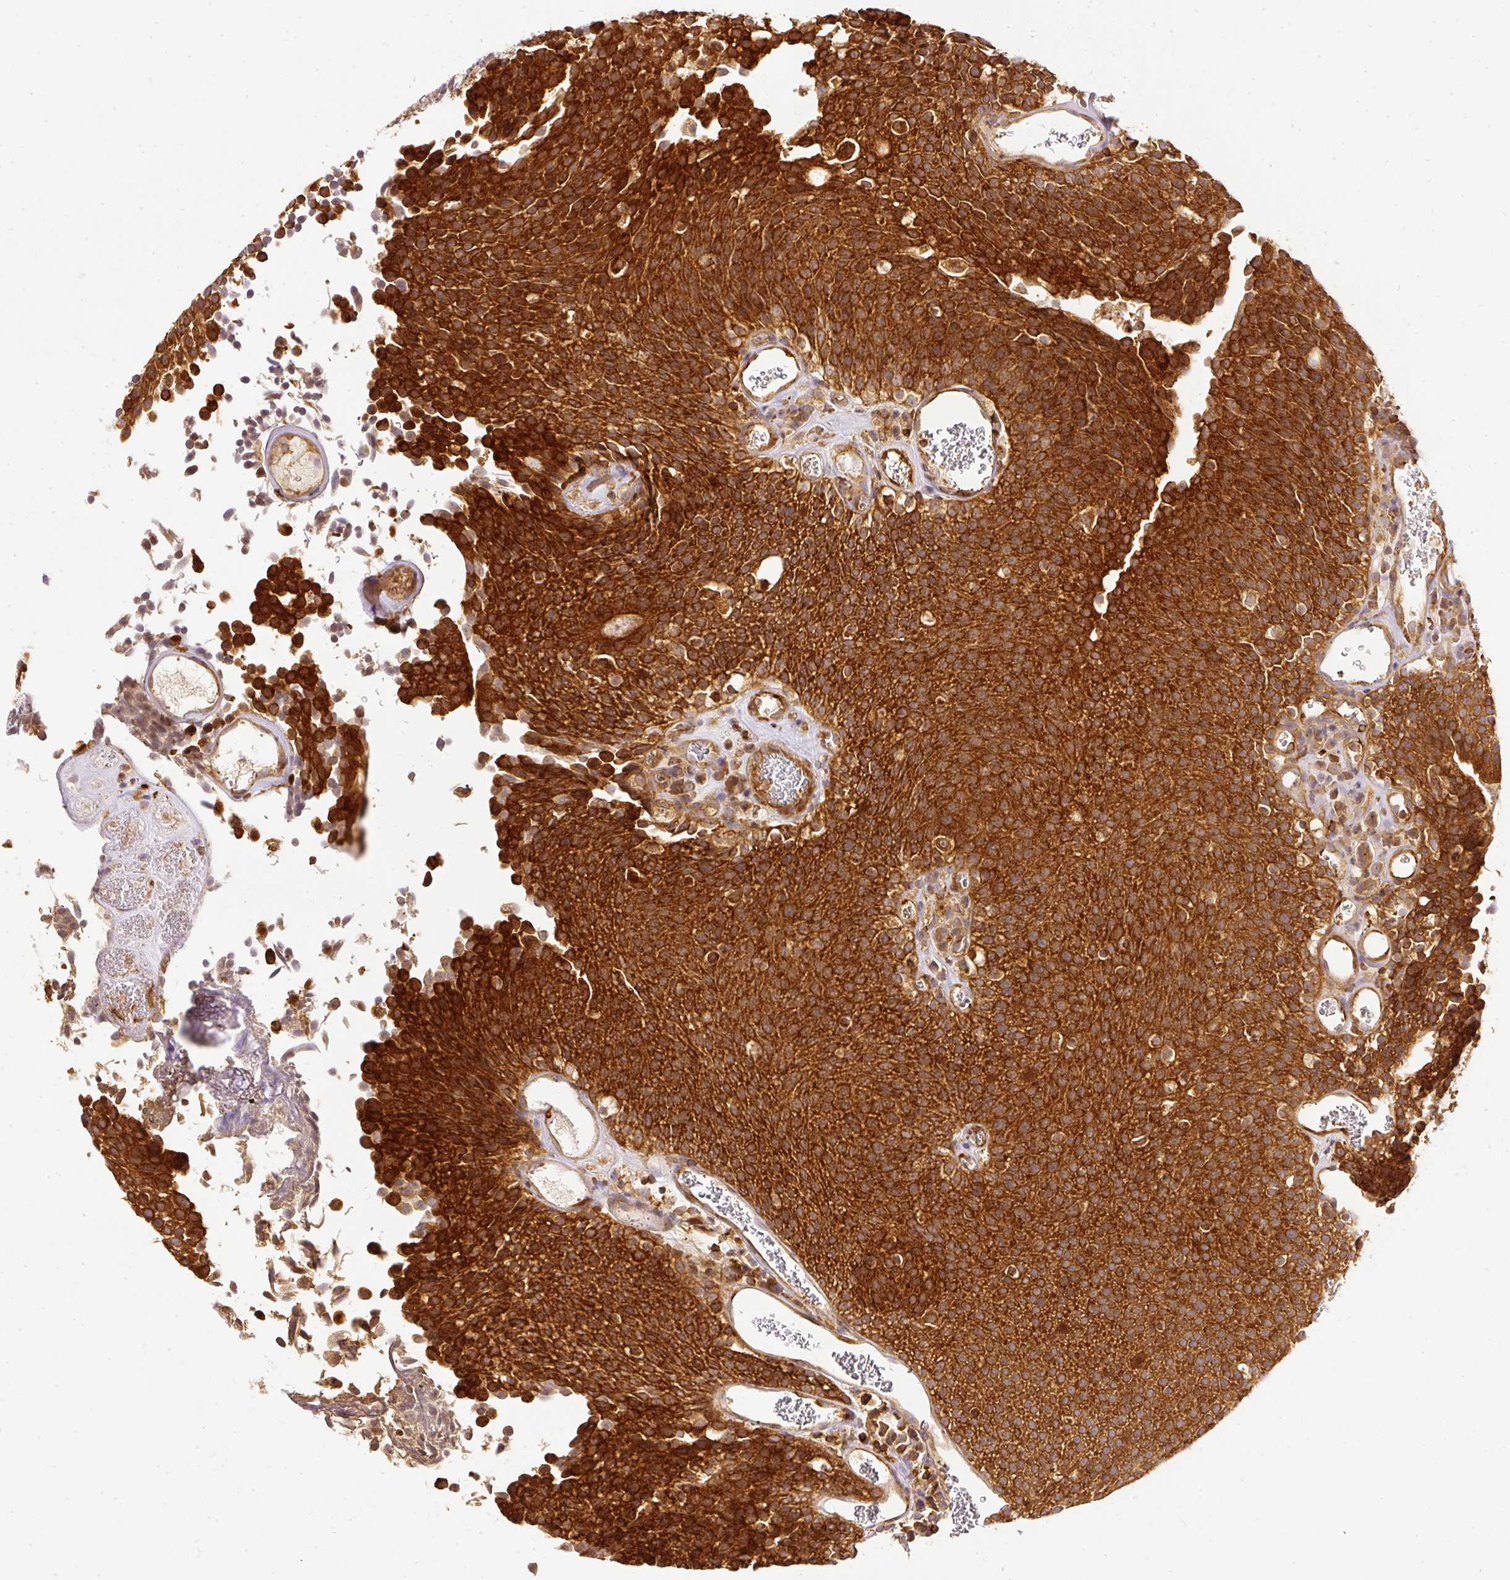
{"staining": {"intensity": "strong", "quantity": ">75%", "location": "cytoplasmic/membranous"}, "tissue": "urothelial cancer", "cell_type": "Tumor cells", "image_type": "cancer", "snomed": [{"axis": "morphology", "description": "Urothelial carcinoma, Low grade"}, {"axis": "topography", "description": "Urinary bladder"}], "caption": "This image exhibits urothelial cancer stained with immunohistochemistry to label a protein in brown. The cytoplasmic/membranous of tumor cells show strong positivity for the protein. Nuclei are counter-stained blue.", "gene": "ARMH3", "patient": {"sex": "female", "age": 79}}